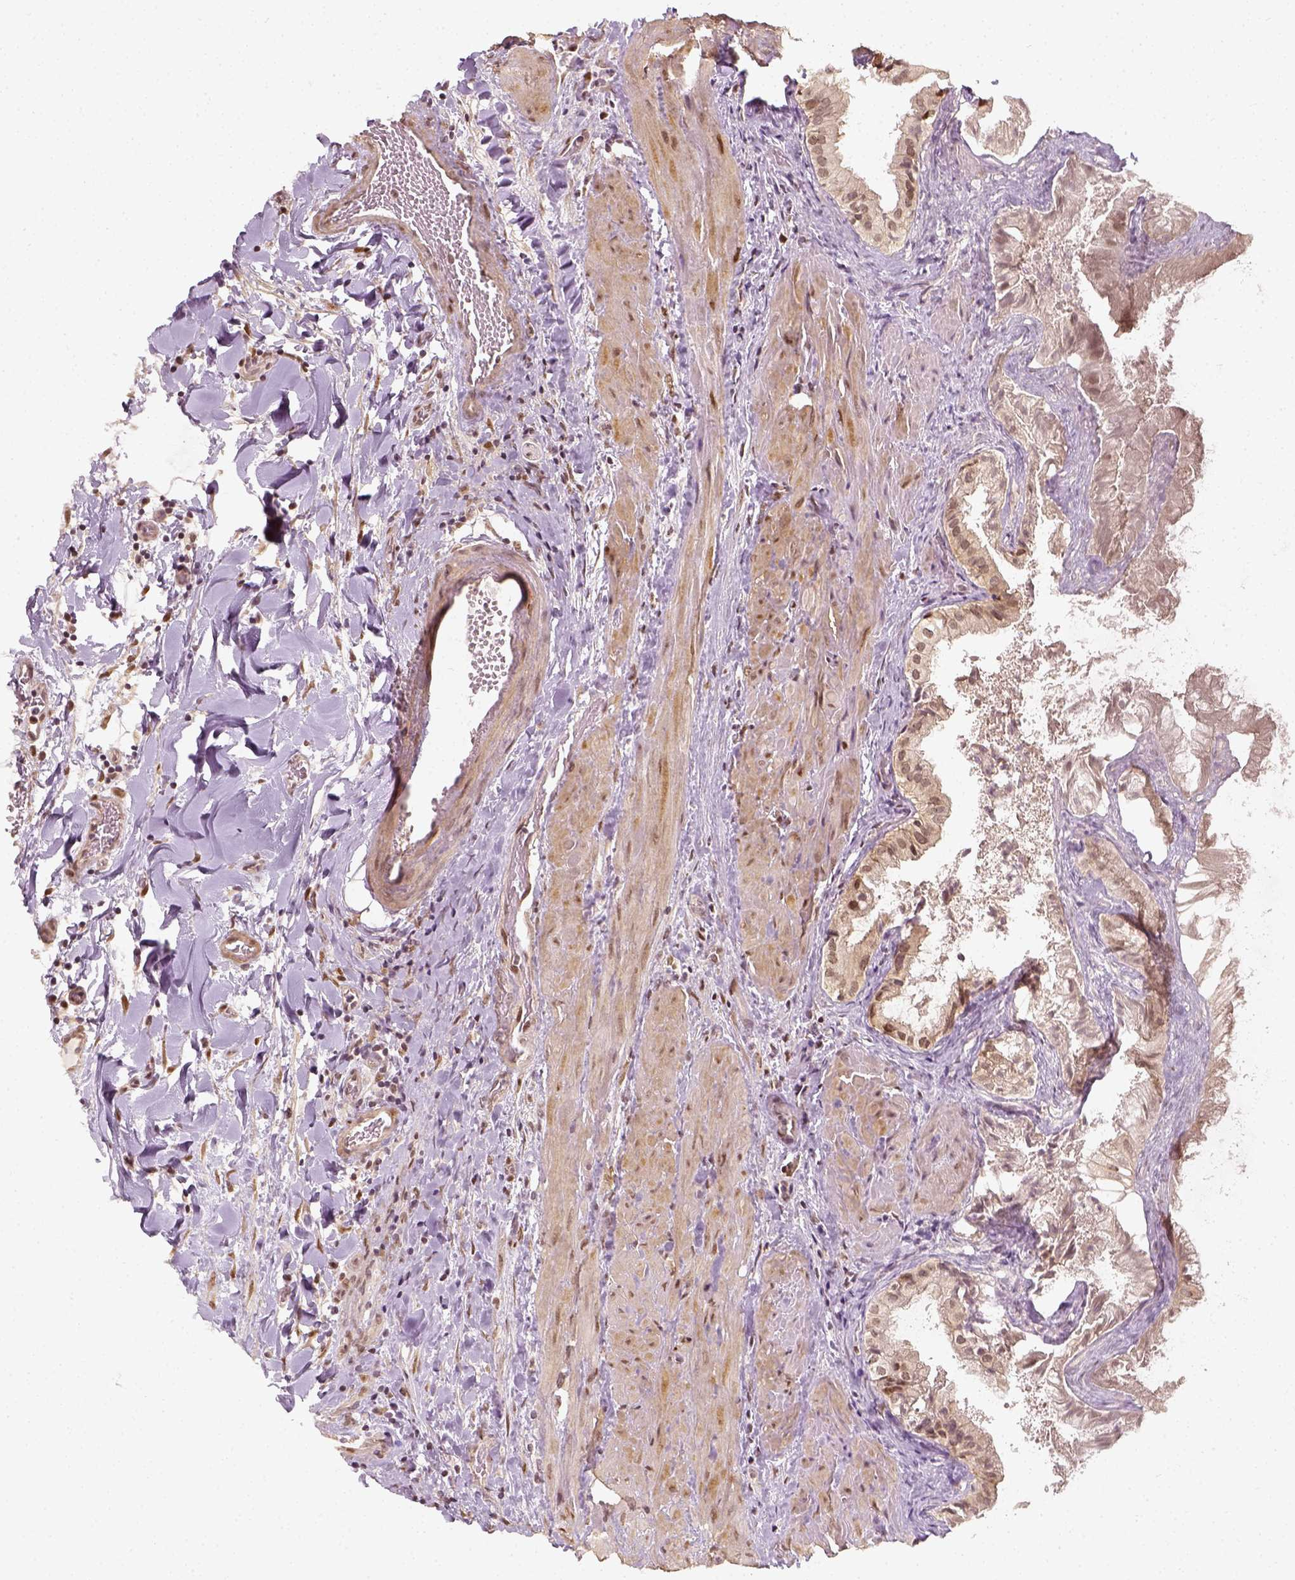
{"staining": {"intensity": "moderate", "quantity": "<25%", "location": "cytoplasmic/membranous,nuclear"}, "tissue": "gallbladder", "cell_type": "Glandular cells", "image_type": "normal", "snomed": [{"axis": "morphology", "description": "Normal tissue, NOS"}, {"axis": "topography", "description": "Gallbladder"}], "caption": "This is a photomicrograph of immunohistochemistry staining of benign gallbladder, which shows moderate expression in the cytoplasmic/membranous,nuclear of glandular cells.", "gene": "ZMAT3", "patient": {"sex": "male", "age": 70}}